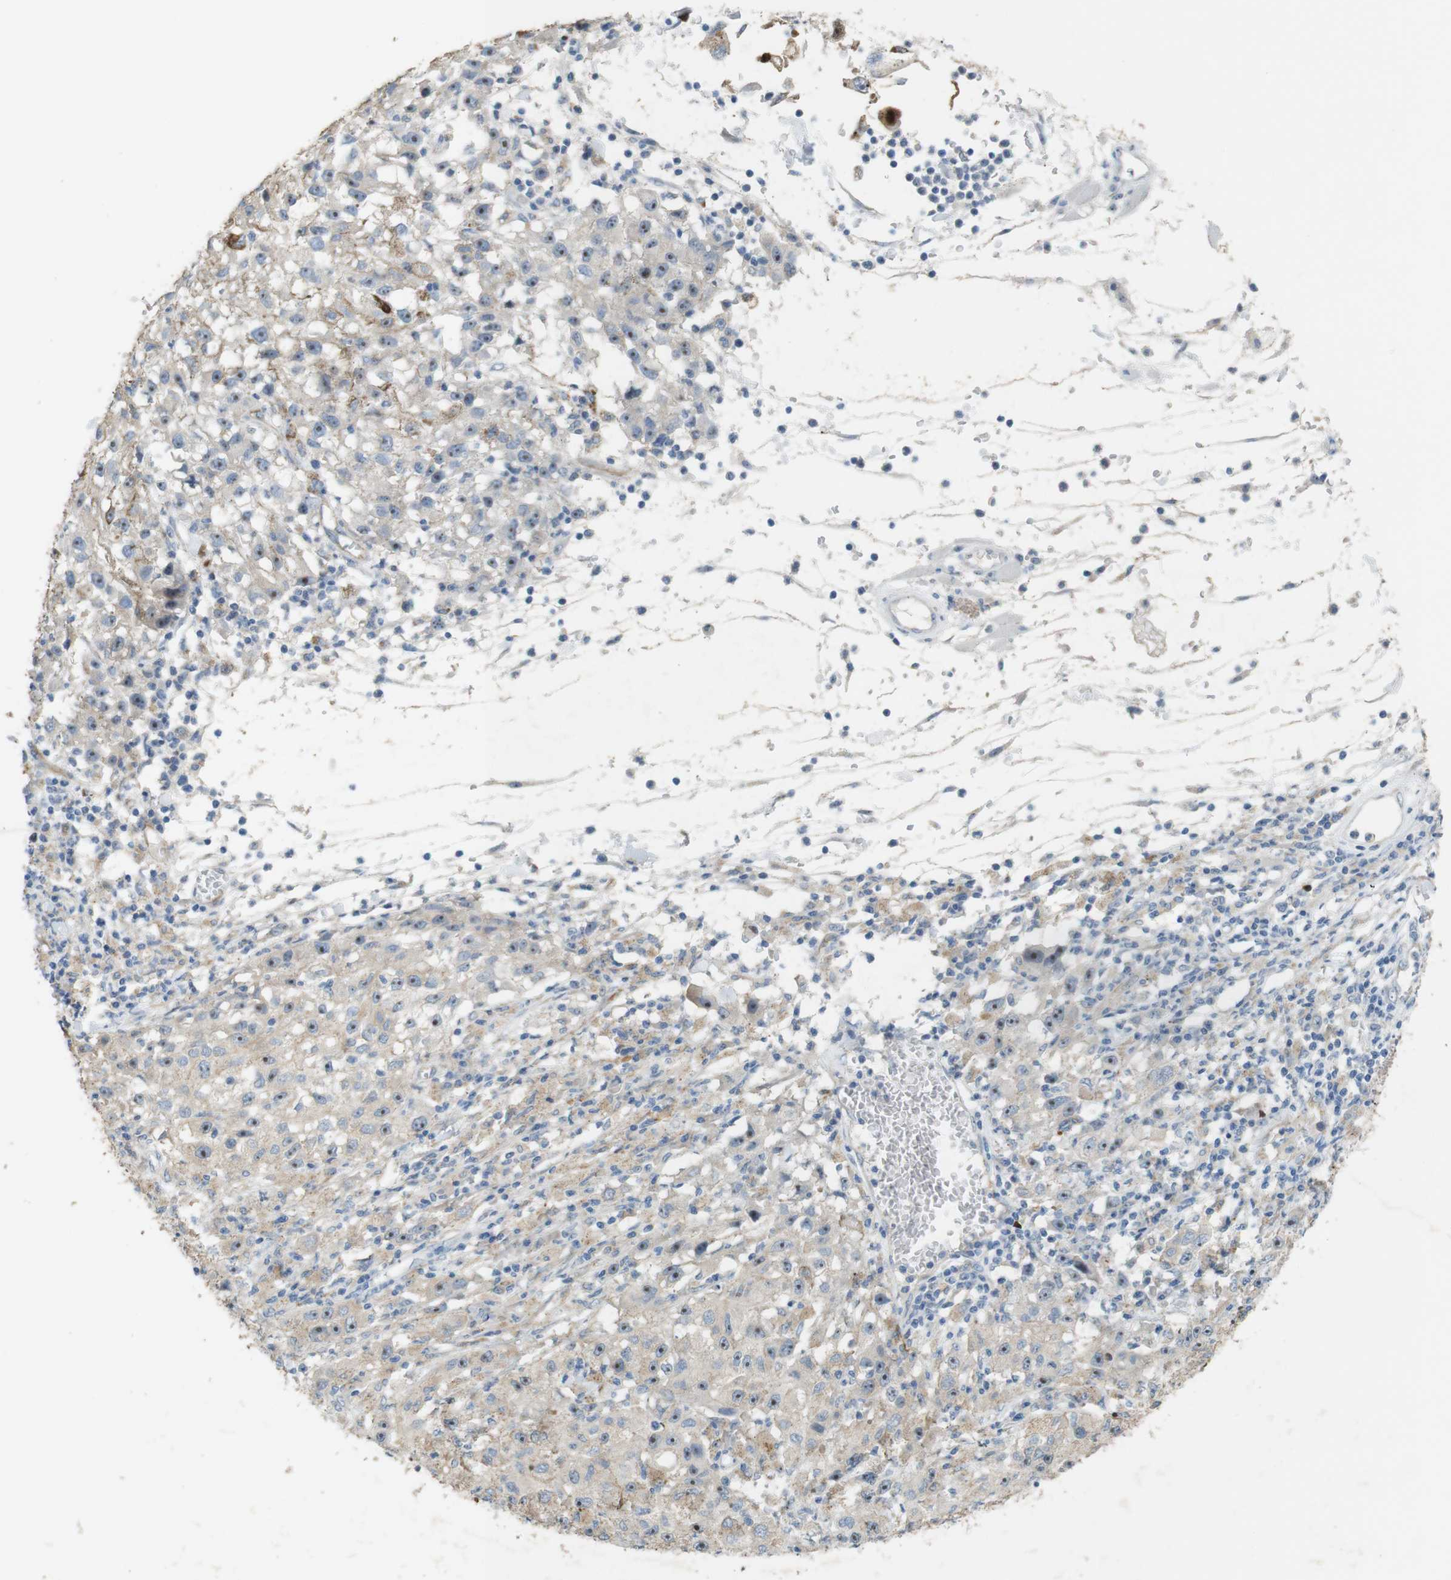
{"staining": {"intensity": "moderate", "quantity": "25%-75%", "location": "nuclear"}, "tissue": "melanoma", "cell_type": "Tumor cells", "image_type": "cancer", "snomed": [{"axis": "morphology", "description": "Malignant melanoma, NOS"}, {"axis": "topography", "description": "Skin"}], "caption": "Melanoma was stained to show a protein in brown. There is medium levels of moderate nuclear expression in about 25%-75% of tumor cells.", "gene": "TJP3", "patient": {"sex": "female", "age": 104}}